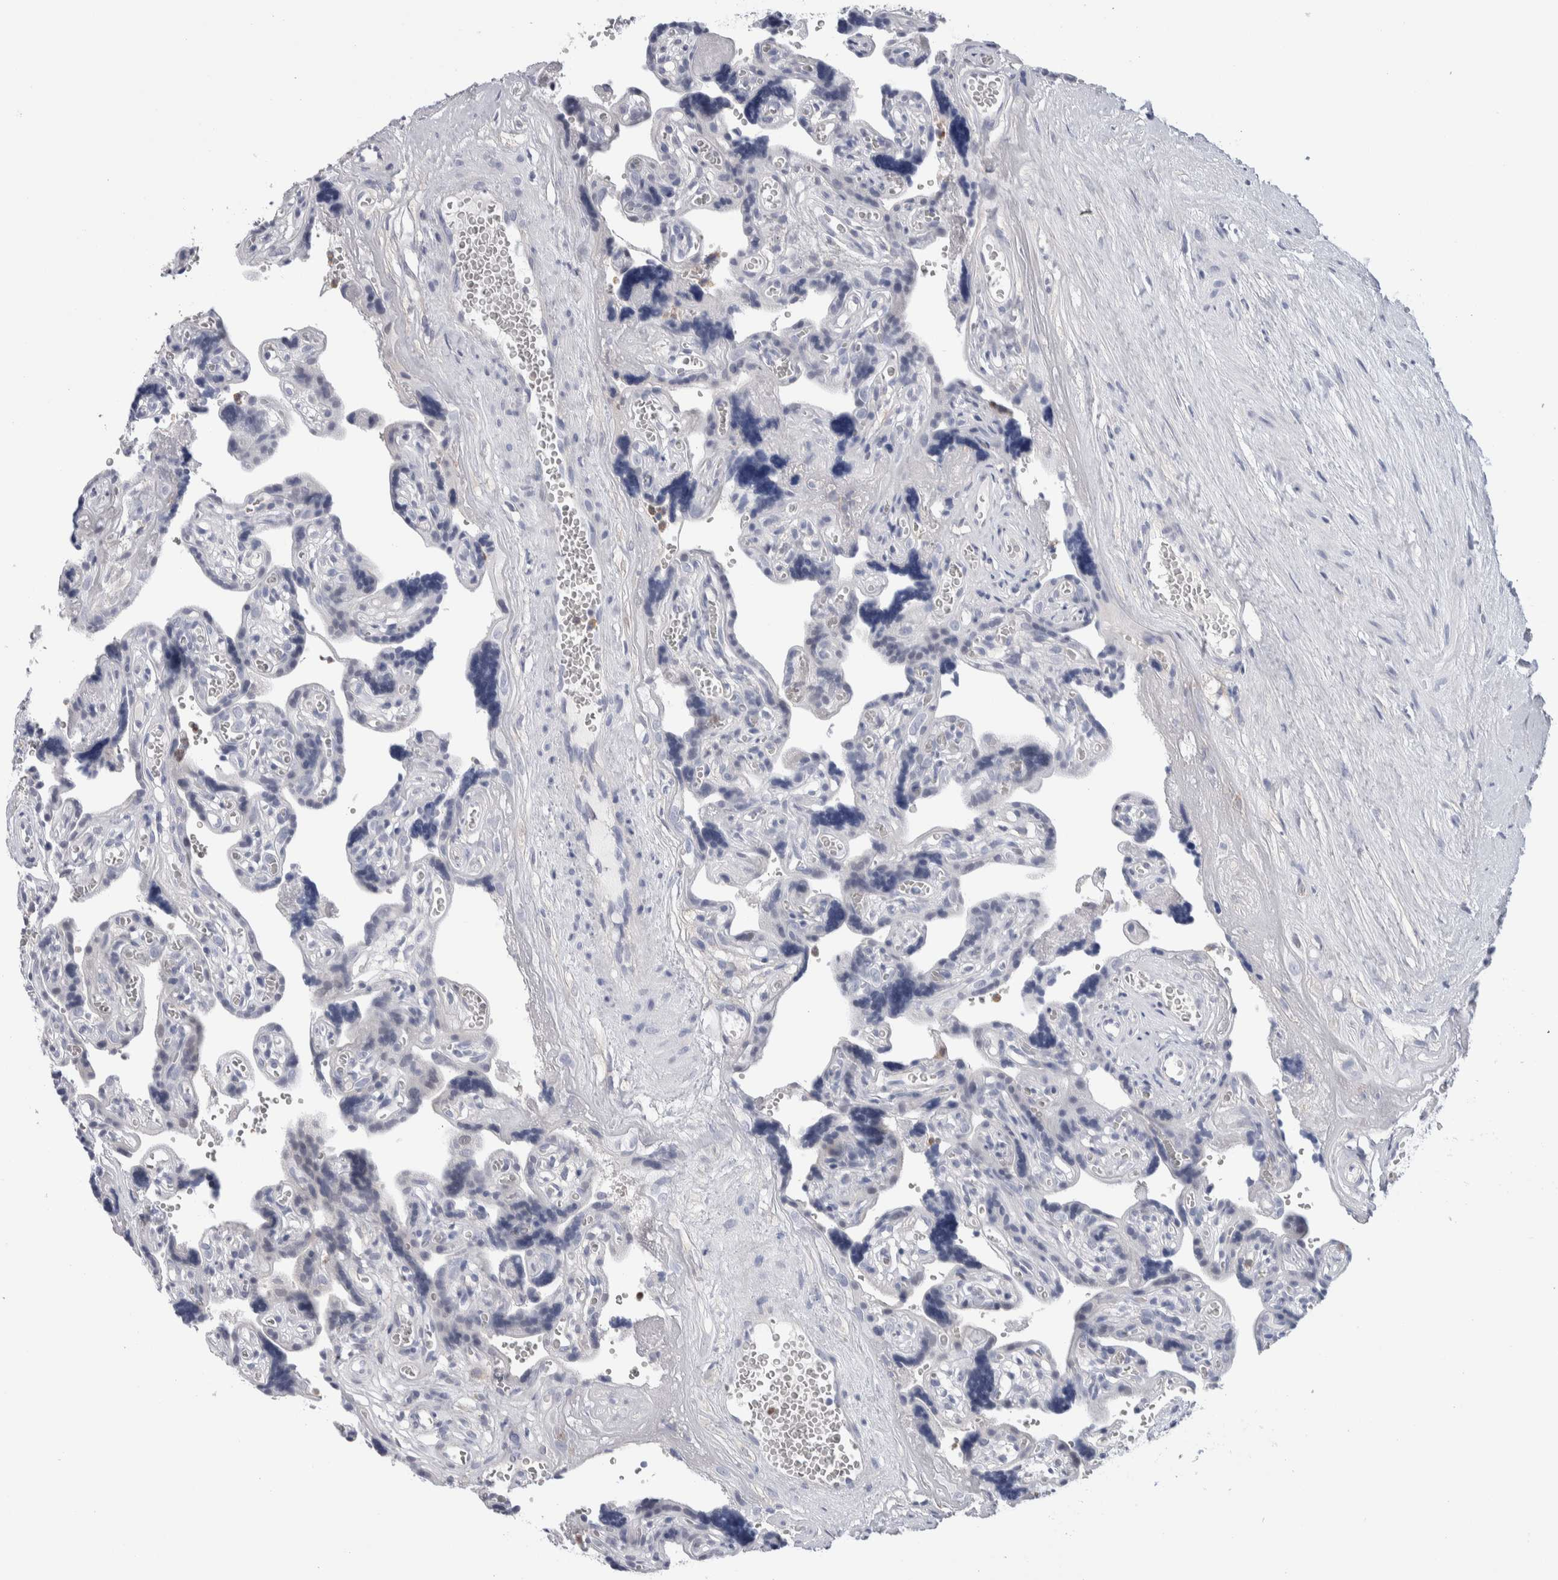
{"staining": {"intensity": "negative", "quantity": "none", "location": "none"}, "tissue": "placenta", "cell_type": "Decidual cells", "image_type": "normal", "snomed": [{"axis": "morphology", "description": "Normal tissue, NOS"}, {"axis": "topography", "description": "Placenta"}], "caption": "Decidual cells are negative for brown protein staining in unremarkable placenta. (Stains: DAB immunohistochemistry (IHC) with hematoxylin counter stain, Microscopy: brightfield microscopy at high magnification).", "gene": "LURAP1L", "patient": {"sex": "female", "age": 30}}